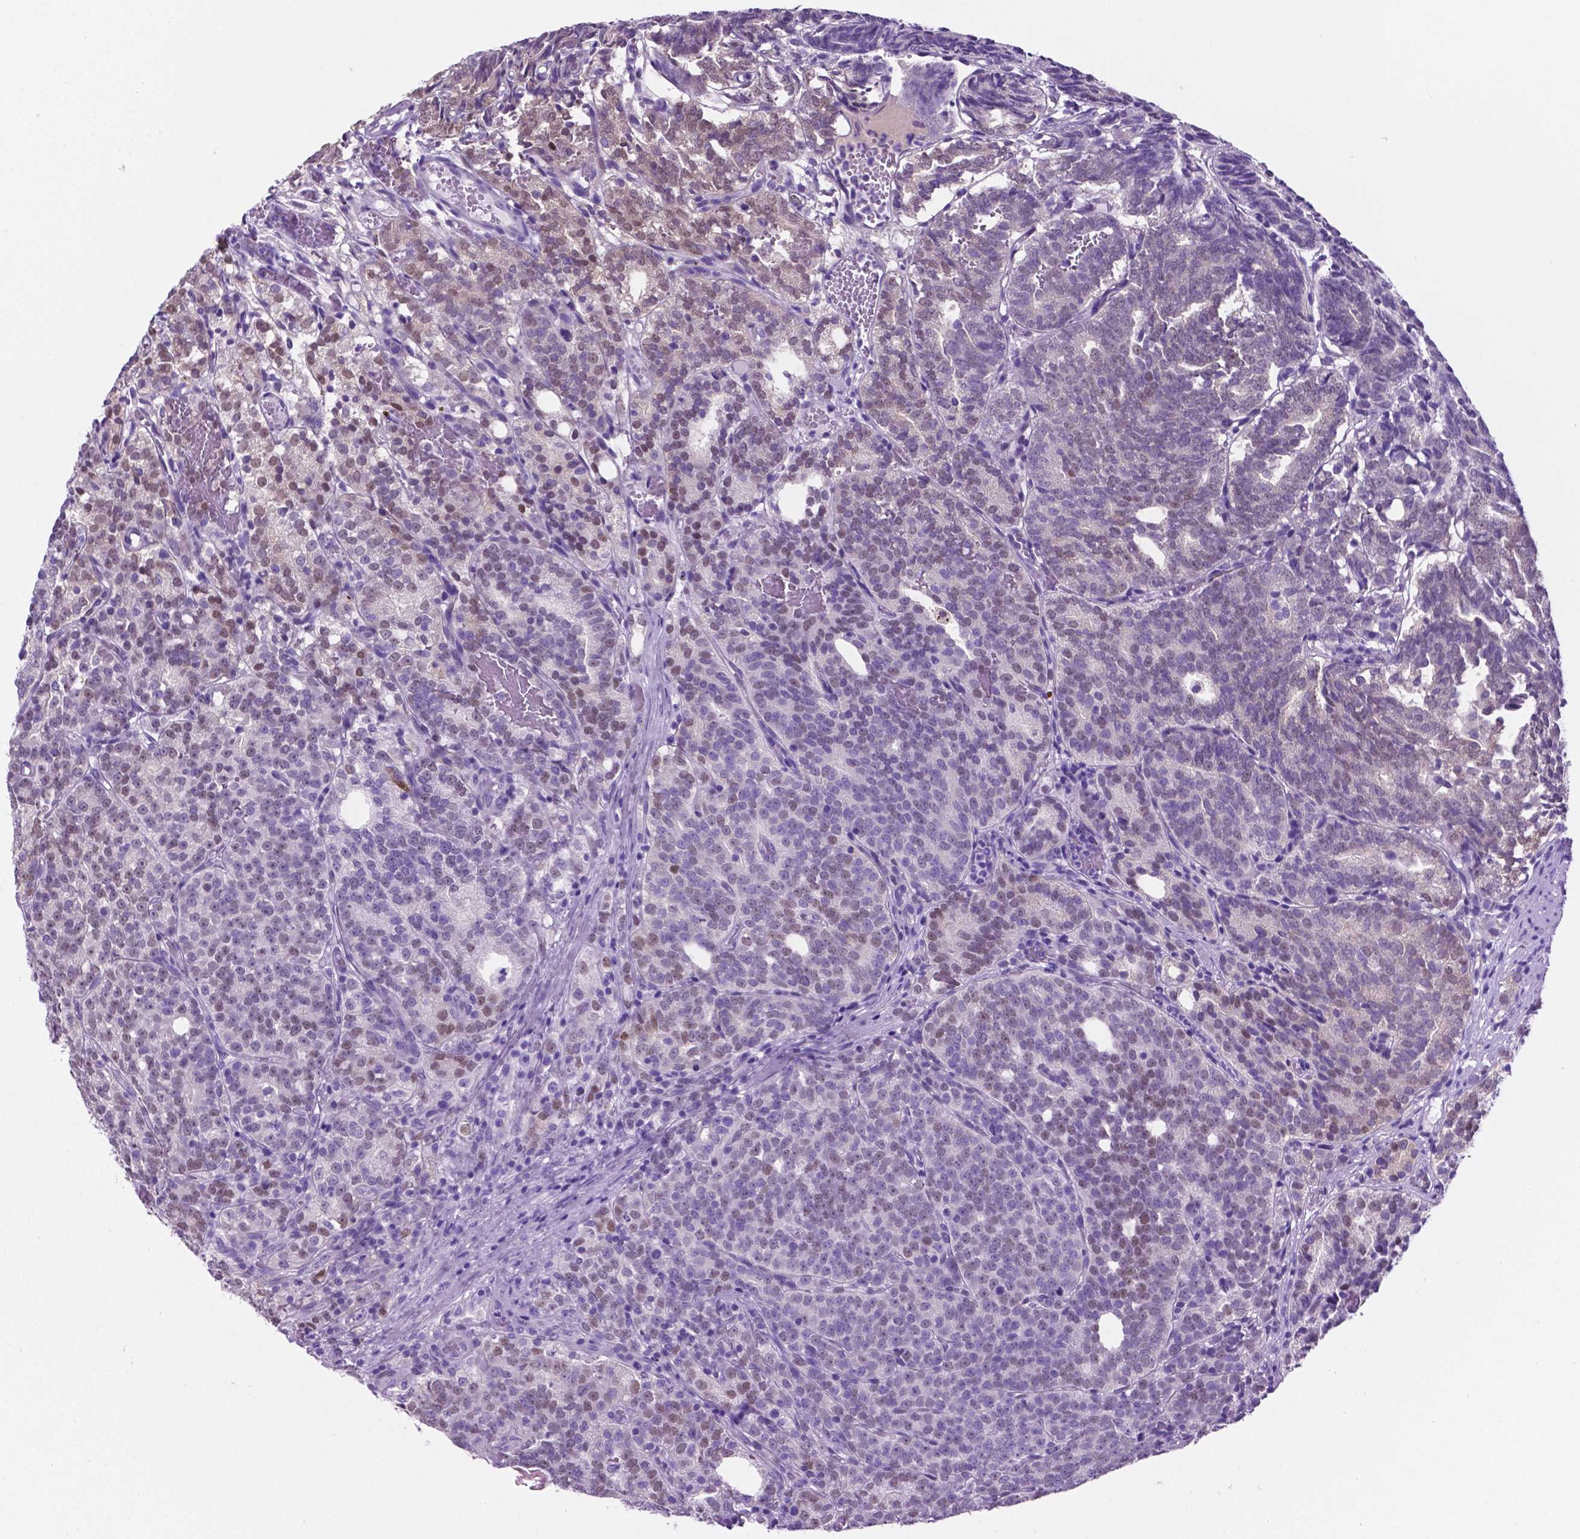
{"staining": {"intensity": "weak", "quantity": "<25%", "location": "nuclear"}, "tissue": "prostate cancer", "cell_type": "Tumor cells", "image_type": "cancer", "snomed": [{"axis": "morphology", "description": "Adenocarcinoma, High grade"}, {"axis": "topography", "description": "Prostate"}], "caption": "Immunohistochemistry (IHC) micrograph of human prostate adenocarcinoma (high-grade) stained for a protein (brown), which demonstrates no staining in tumor cells.", "gene": "TMEM210", "patient": {"sex": "male", "age": 53}}